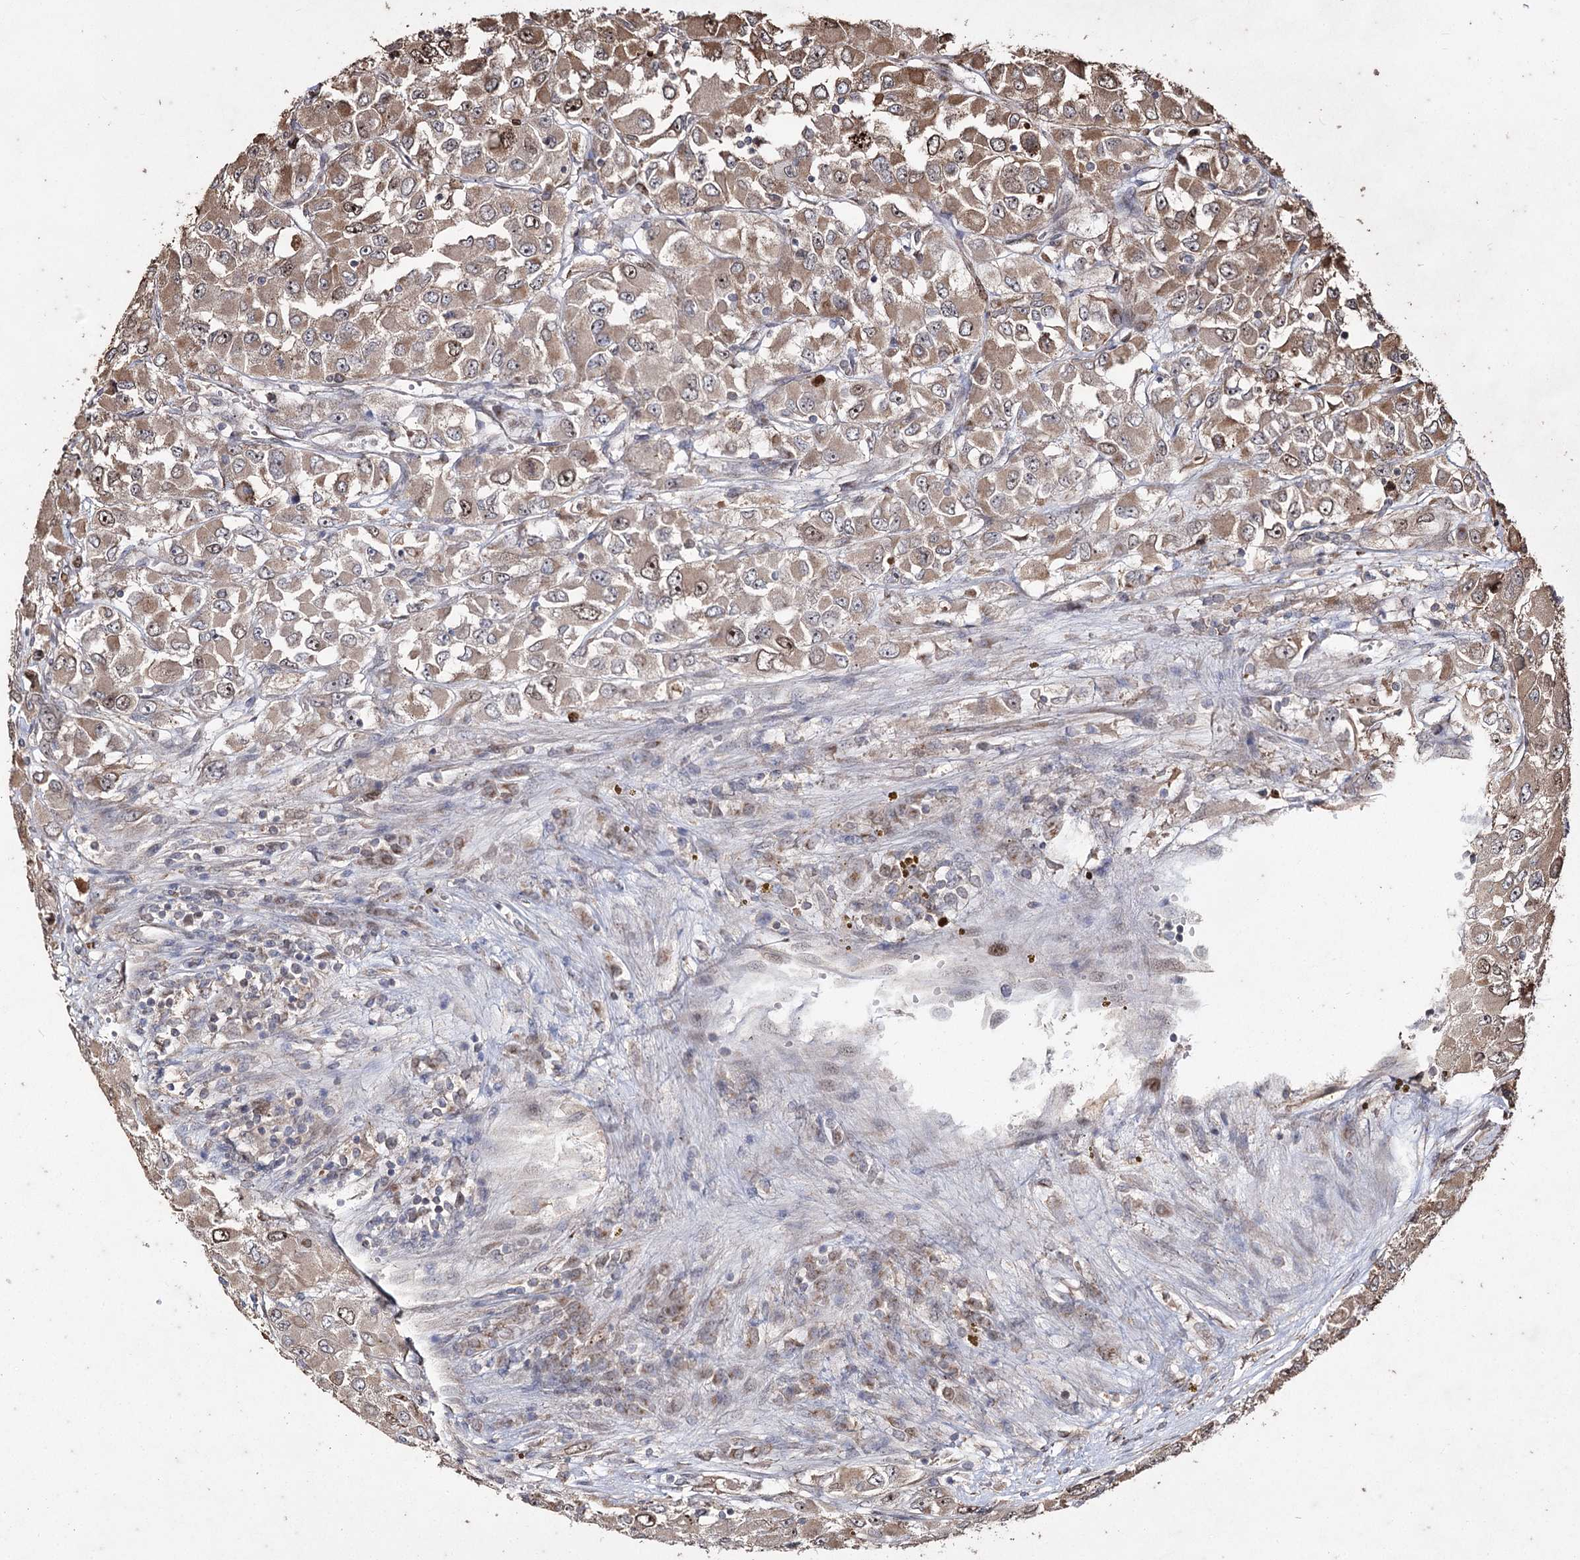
{"staining": {"intensity": "weak", "quantity": ">75%", "location": "cytoplasmic/membranous,nuclear"}, "tissue": "renal cancer", "cell_type": "Tumor cells", "image_type": "cancer", "snomed": [{"axis": "morphology", "description": "Adenocarcinoma, NOS"}, {"axis": "topography", "description": "Kidney"}], "caption": "Immunohistochemical staining of human renal cancer displays low levels of weak cytoplasmic/membranous and nuclear positivity in about >75% of tumor cells.", "gene": "PRC1", "patient": {"sex": "female", "age": 52}}